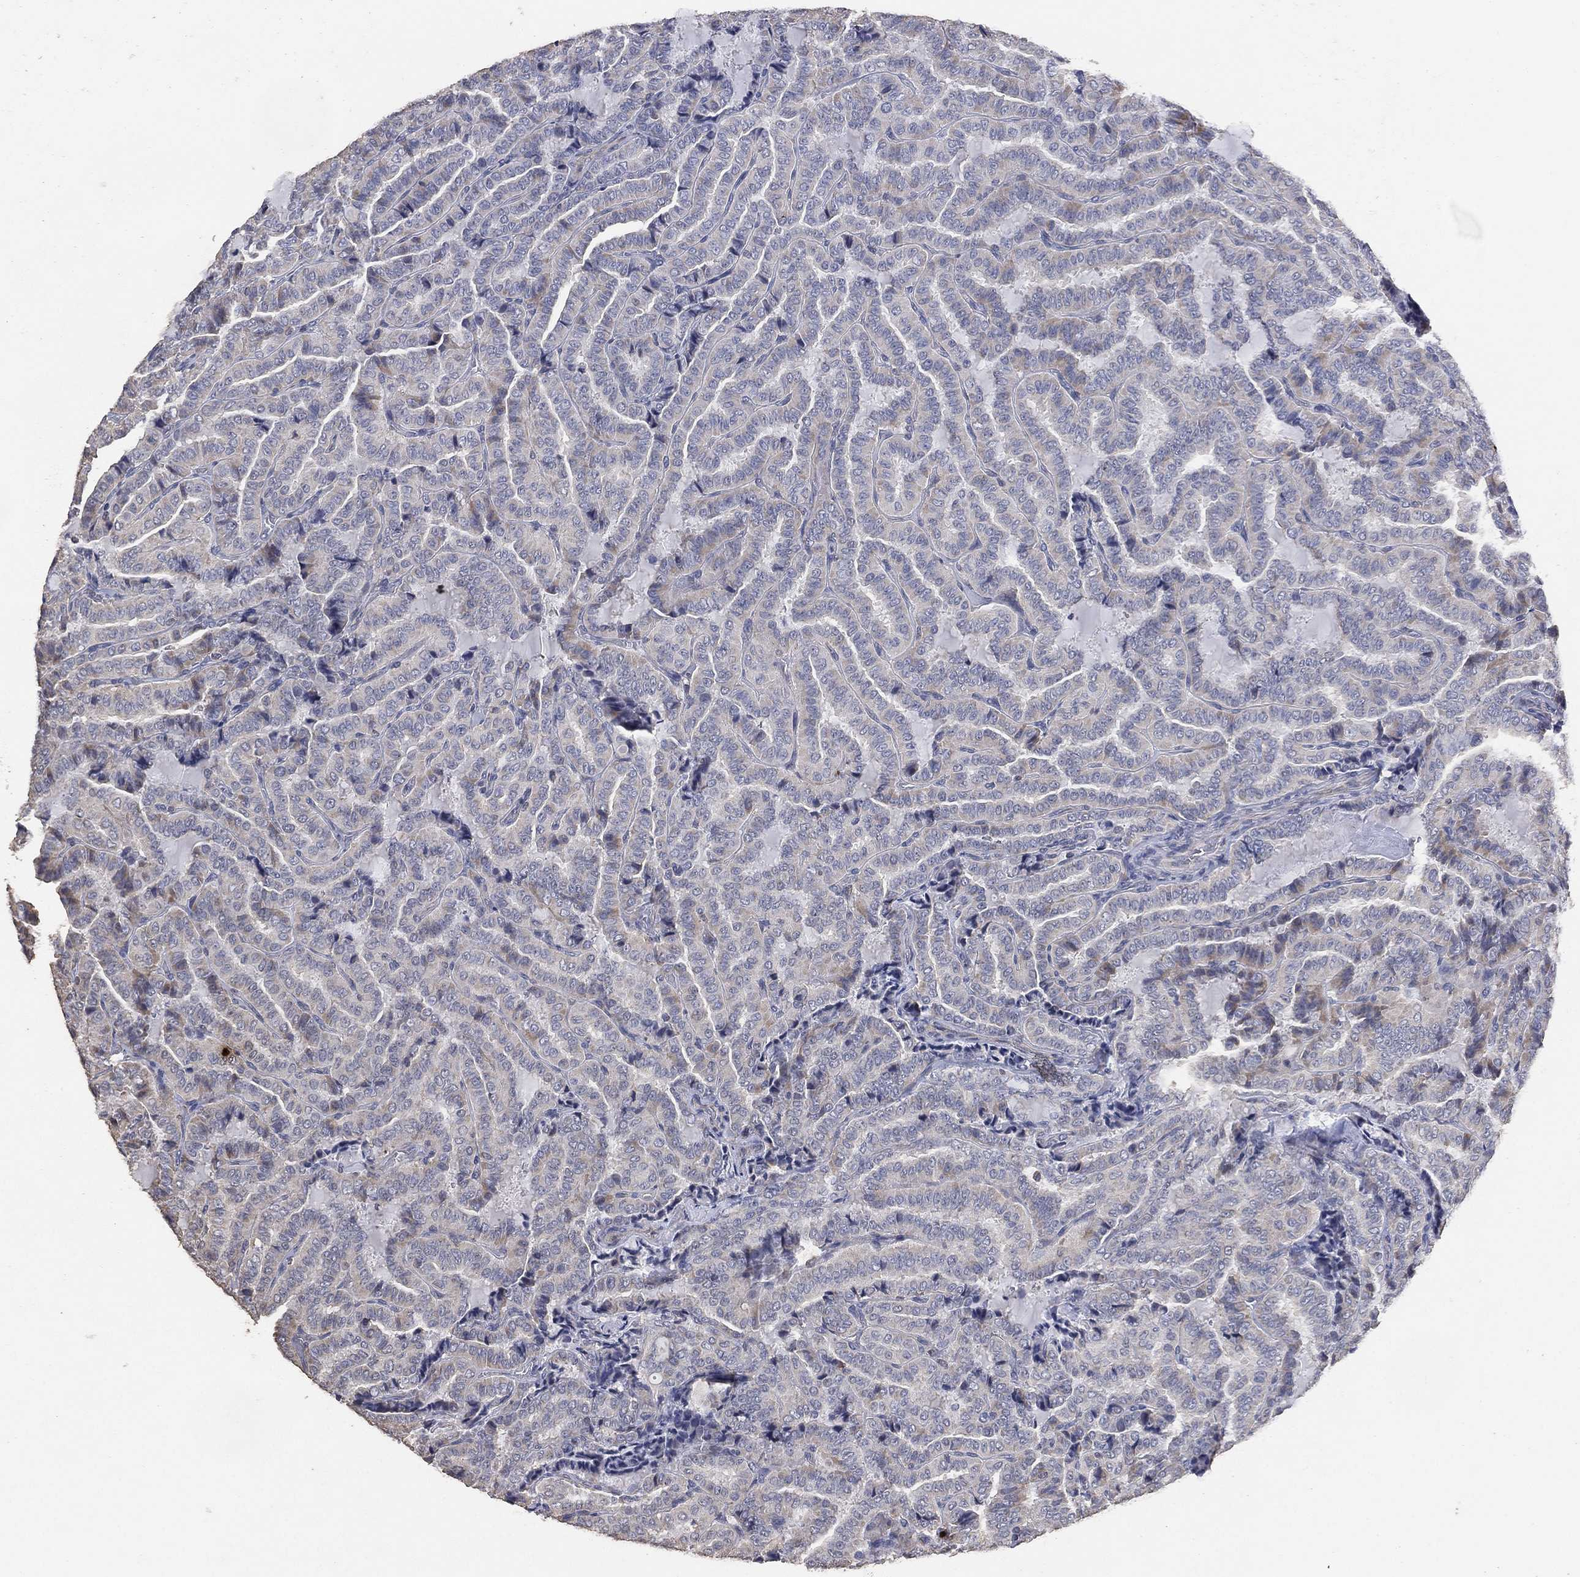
{"staining": {"intensity": "negative", "quantity": "none", "location": "none"}, "tissue": "thyroid cancer", "cell_type": "Tumor cells", "image_type": "cancer", "snomed": [{"axis": "morphology", "description": "Papillary adenocarcinoma, NOS"}, {"axis": "topography", "description": "Thyroid gland"}], "caption": "Histopathology image shows no significant protein positivity in tumor cells of thyroid cancer.", "gene": "ADPRHL1", "patient": {"sex": "female", "age": 39}}